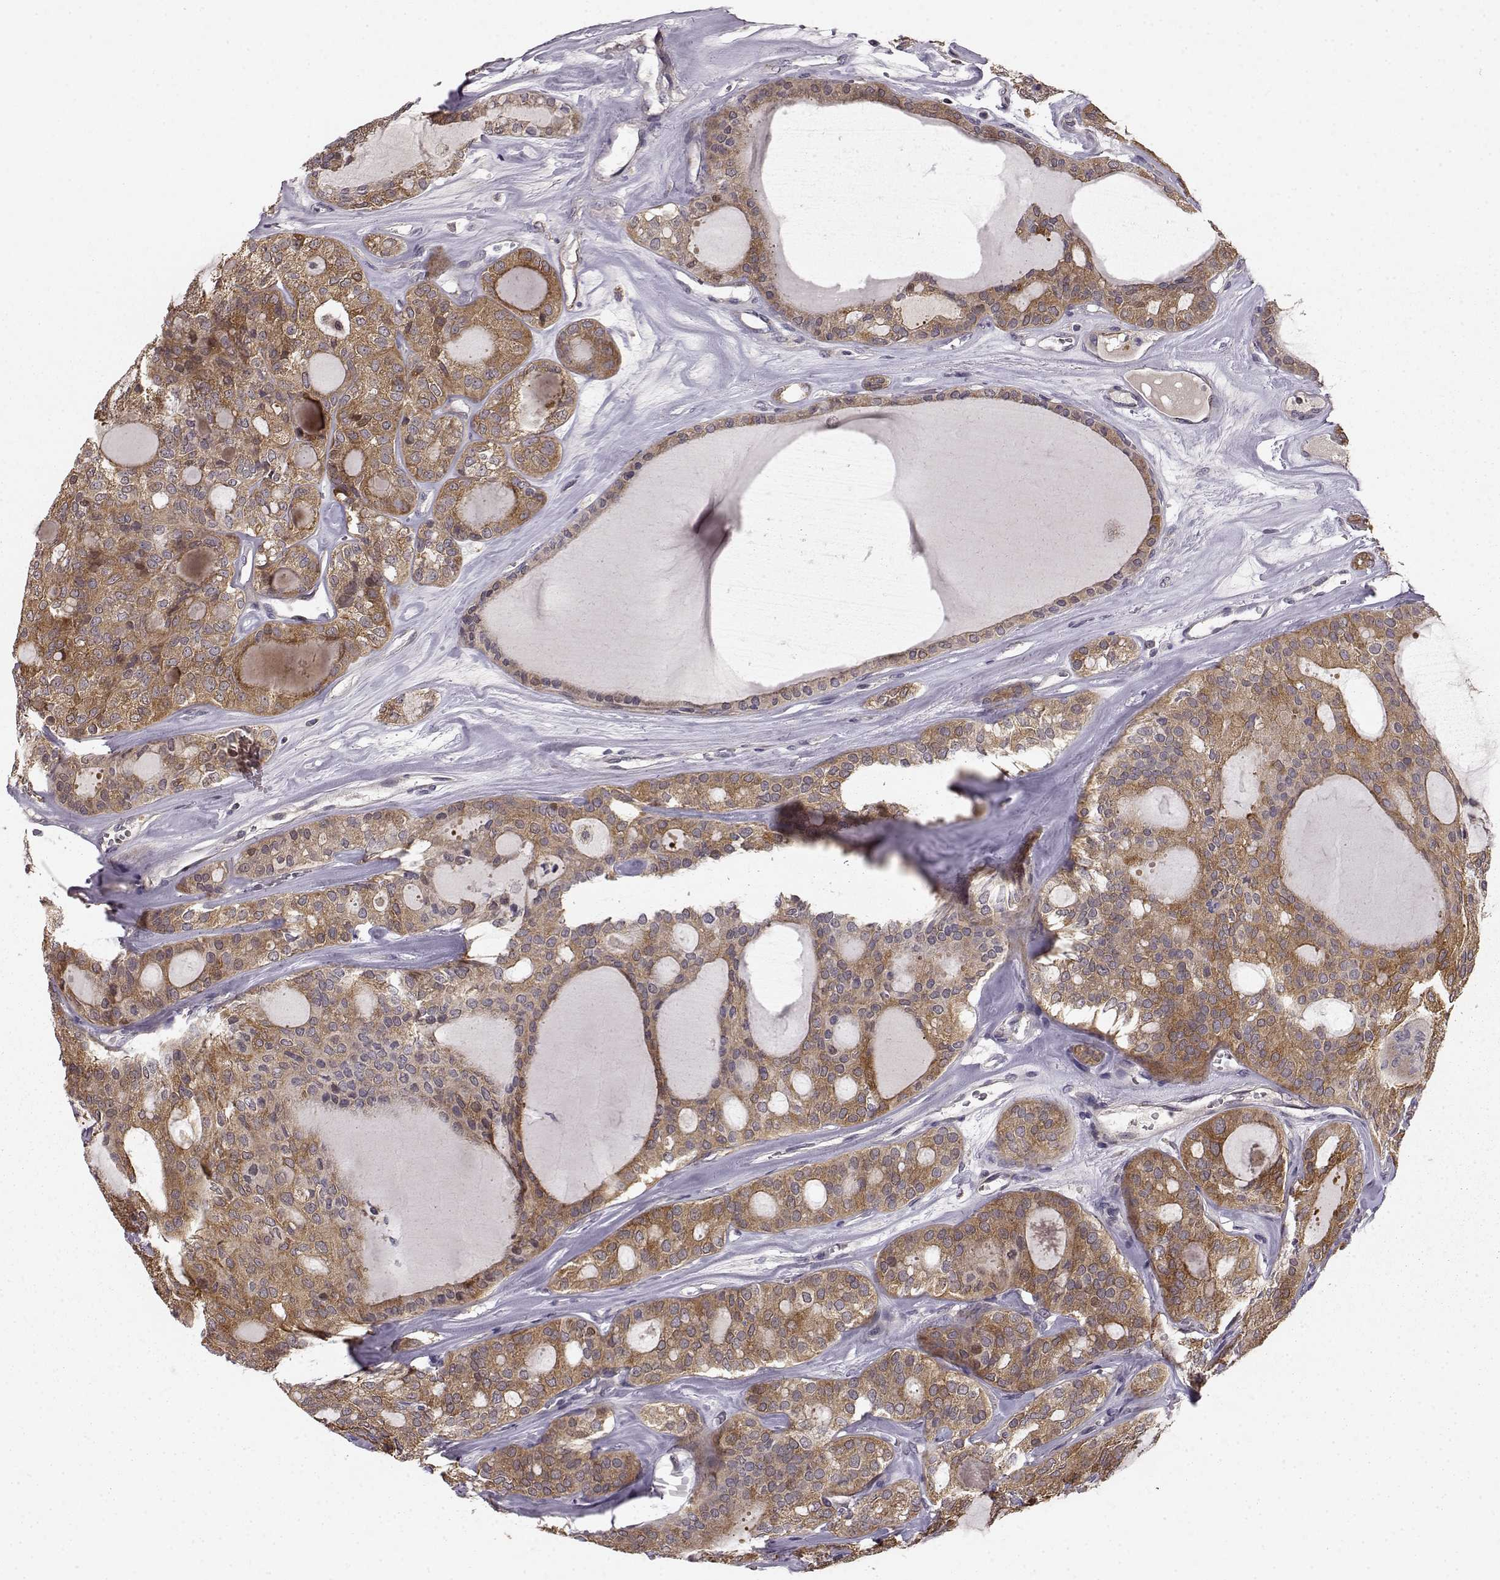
{"staining": {"intensity": "moderate", "quantity": ">75%", "location": "cytoplasmic/membranous"}, "tissue": "thyroid cancer", "cell_type": "Tumor cells", "image_type": "cancer", "snomed": [{"axis": "morphology", "description": "Follicular adenoma carcinoma, NOS"}, {"axis": "topography", "description": "Thyroid gland"}], "caption": "Brown immunohistochemical staining in human follicular adenoma carcinoma (thyroid) reveals moderate cytoplasmic/membranous staining in approximately >75% of tumor cells. The protein of interest is shown in brown color, while the nuclei are stained blue.", "gene": "BACH2", "patient": {"sex": "male", "age": 75}}